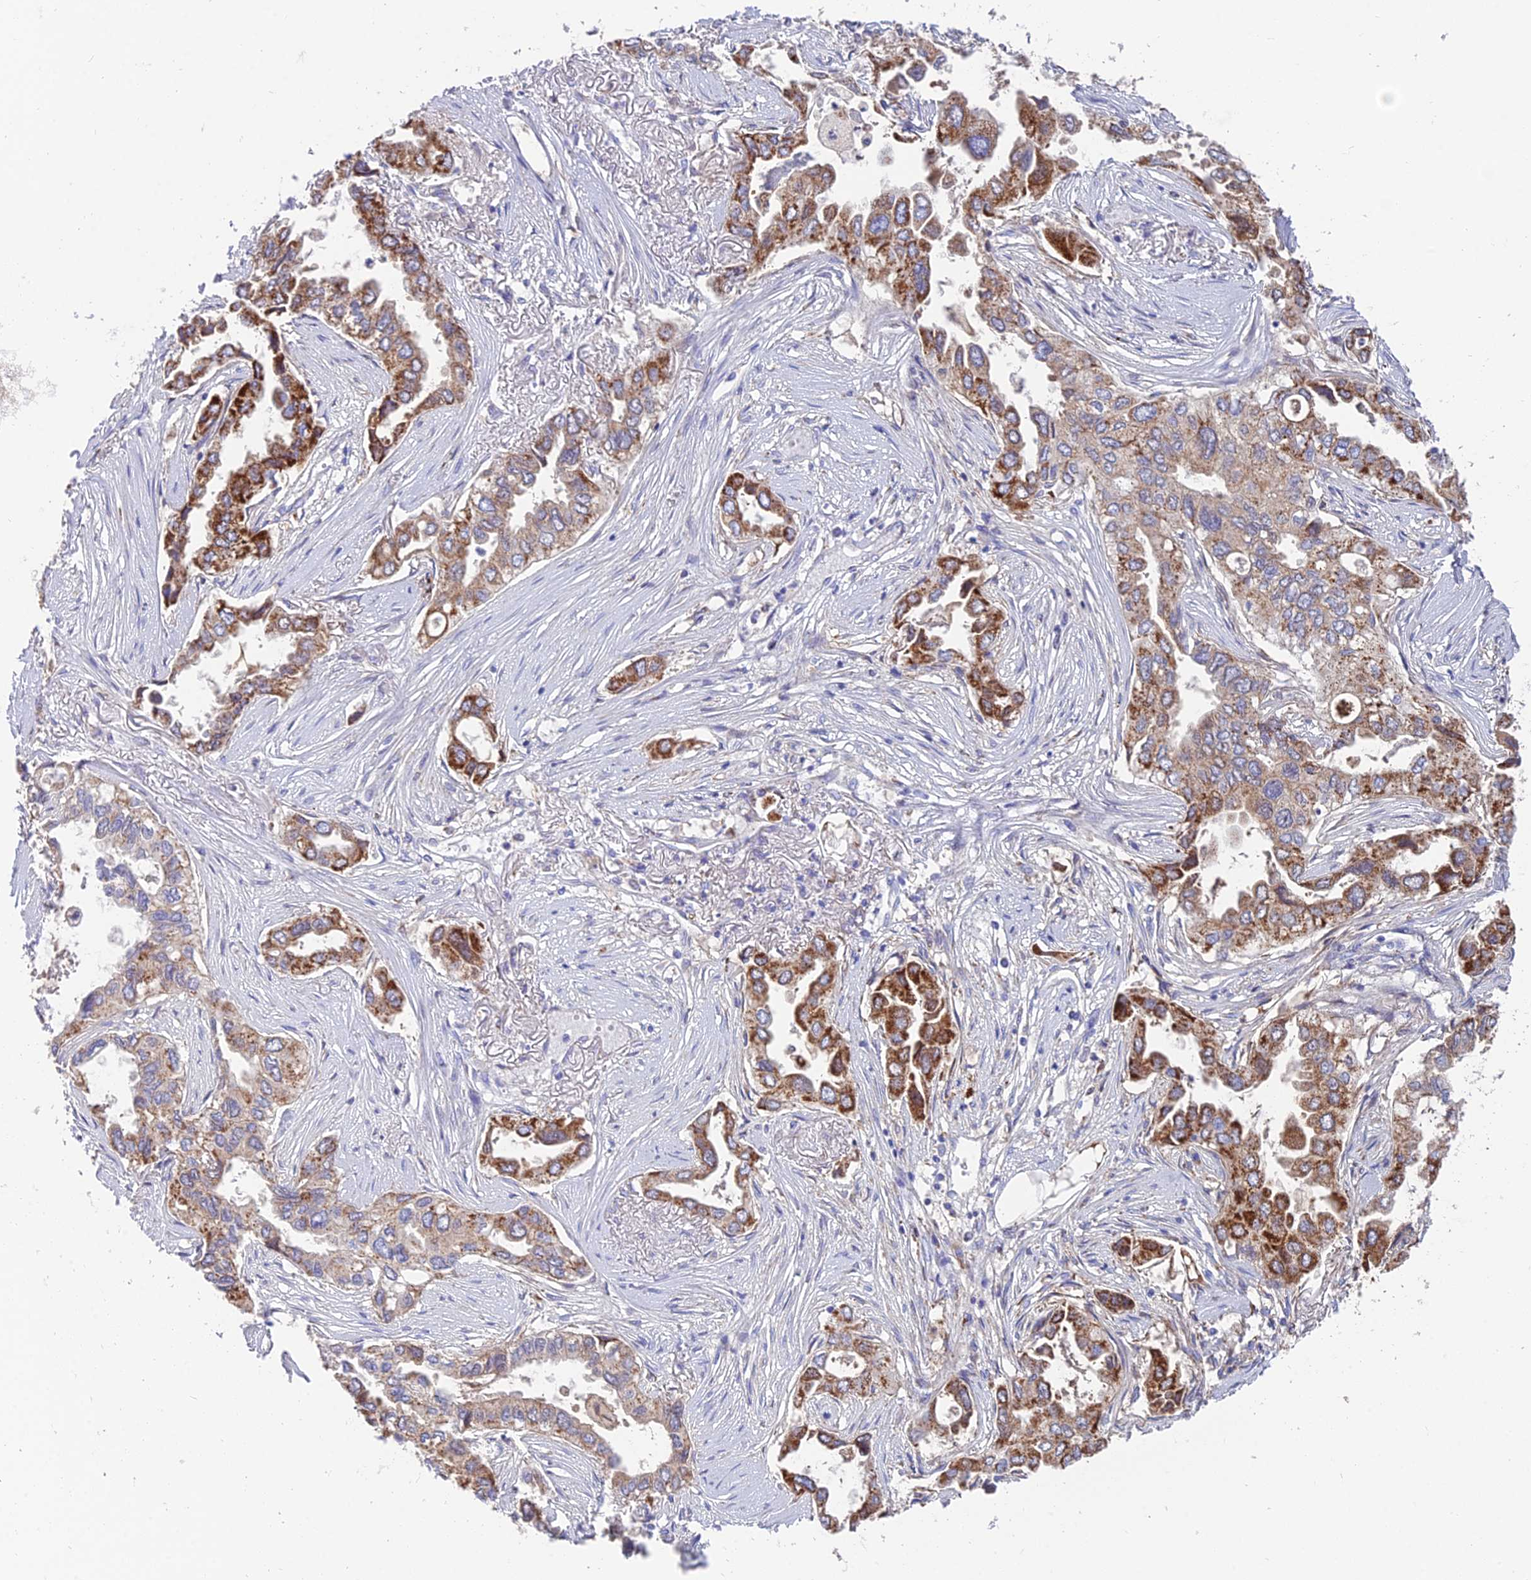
{"staining": {"intensity": "strong", "quantity": ">75%", "location": "cytoplasmic/membranous"}, "tissue": "lung cancer", "cell_type": "Tumor cells", "image_type": "cancer", "snomed": [{"axis": "morphology", "description": "Adenocarcinoma, NOS"}, {"axis": "topography", "description": "Lung"}], "caption": "Protein staining shows strong cytoplasmic/membranous staining in about >75% of tumor cells in lung adenocarcinoma.", "gene": "TIGD6", "patient": {"sex": "female", "age": 76}}